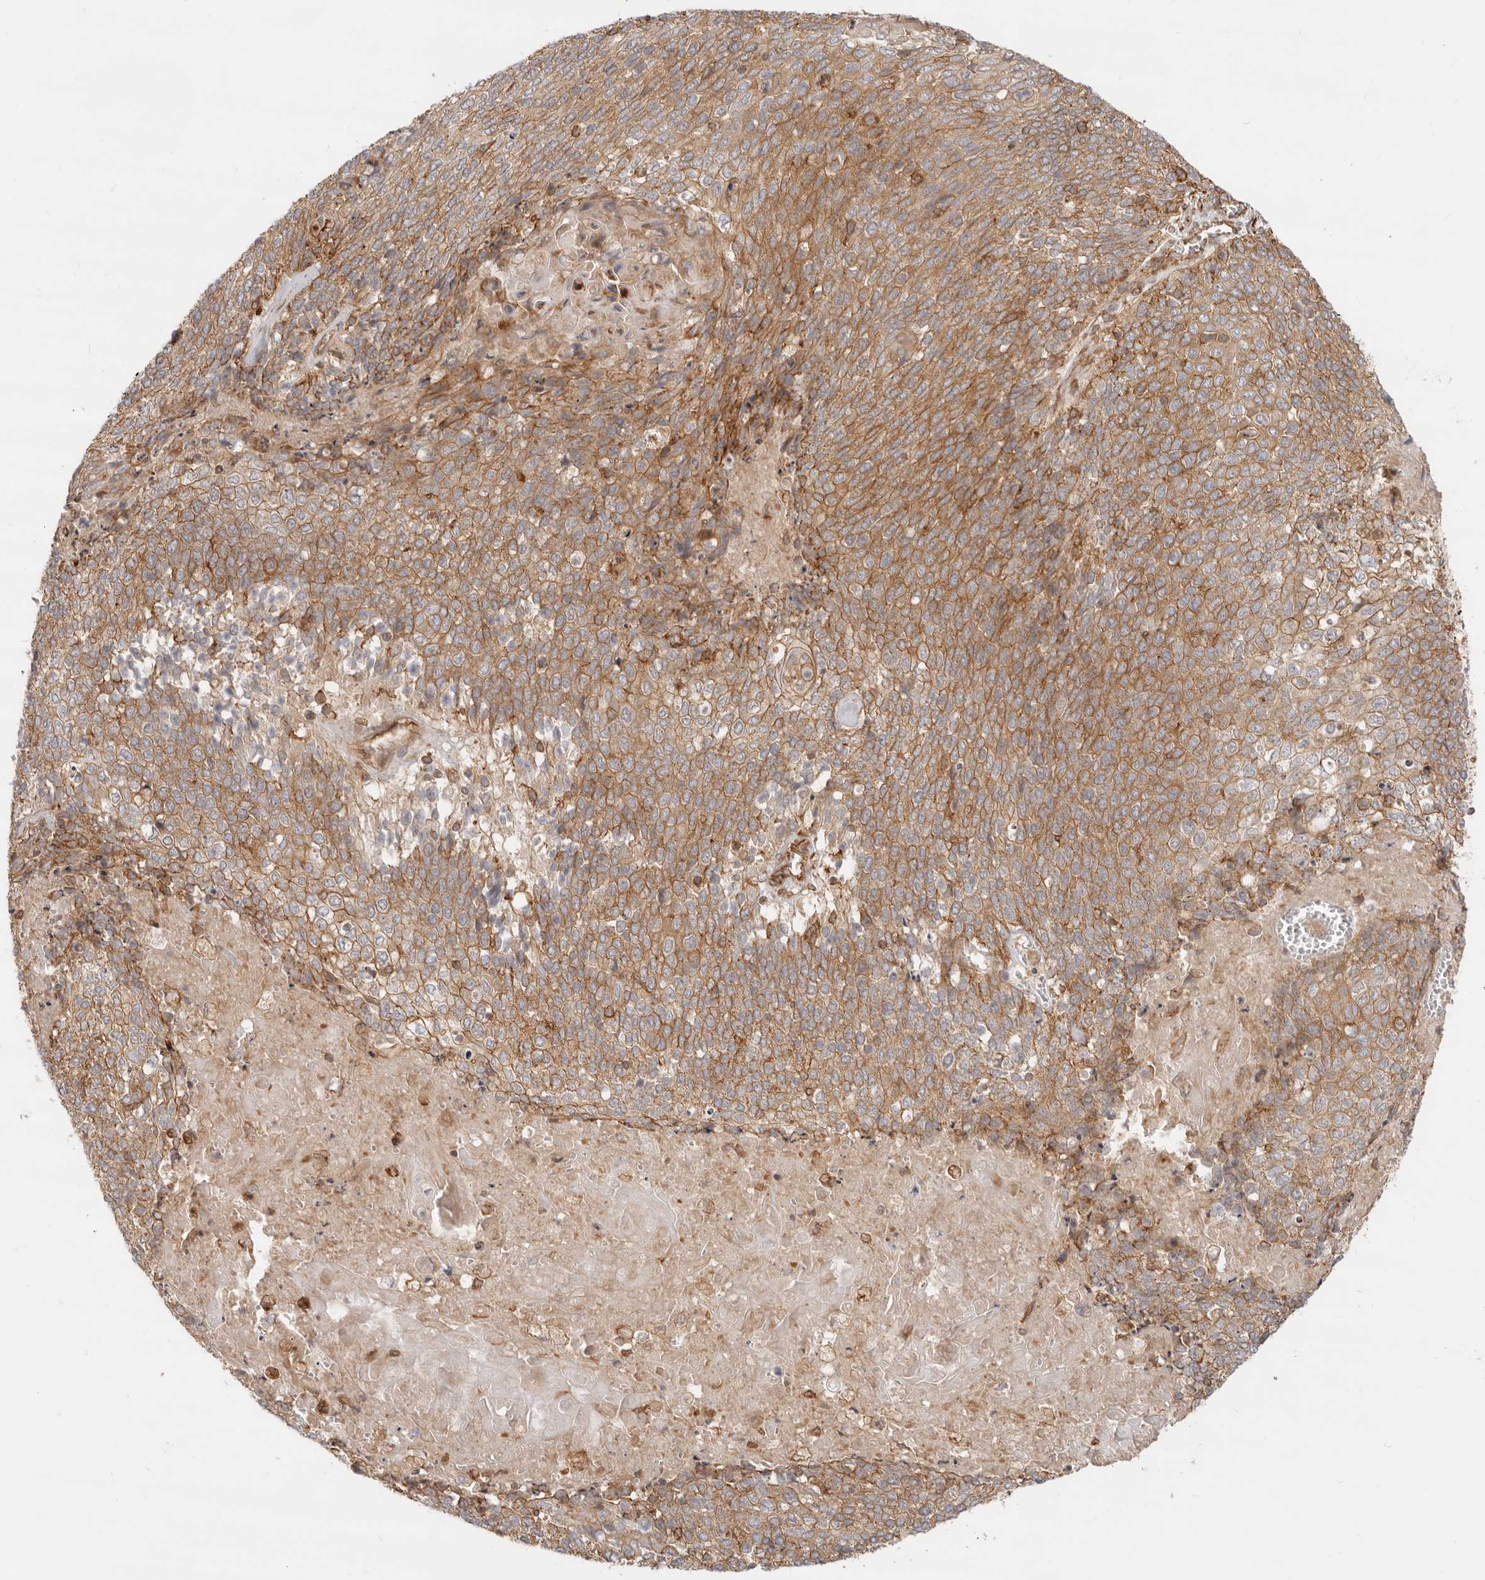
{"staining": {"intensity": "moderate", "quantity": ">75%", "location": "cytoplasmic/membranous"}, "tissue": "cervical cancer", "cell_type": "Tumor cells", "image_type": "cancer", "snomed": [{"axis": "morphology", "description": "Squamous cell carcinoma, NOS"}, {"axis": "topography", "description": "Cervix"}], "caption": "The image exhibits immunohistochemical staining of squamous cell carcinoma (cervical). There is moderate cytoplasmic/membranous staining is present in about >75% of tumor cells.", "gene": "UFSP1", "patient": {"sex": "female", "age": 39}}